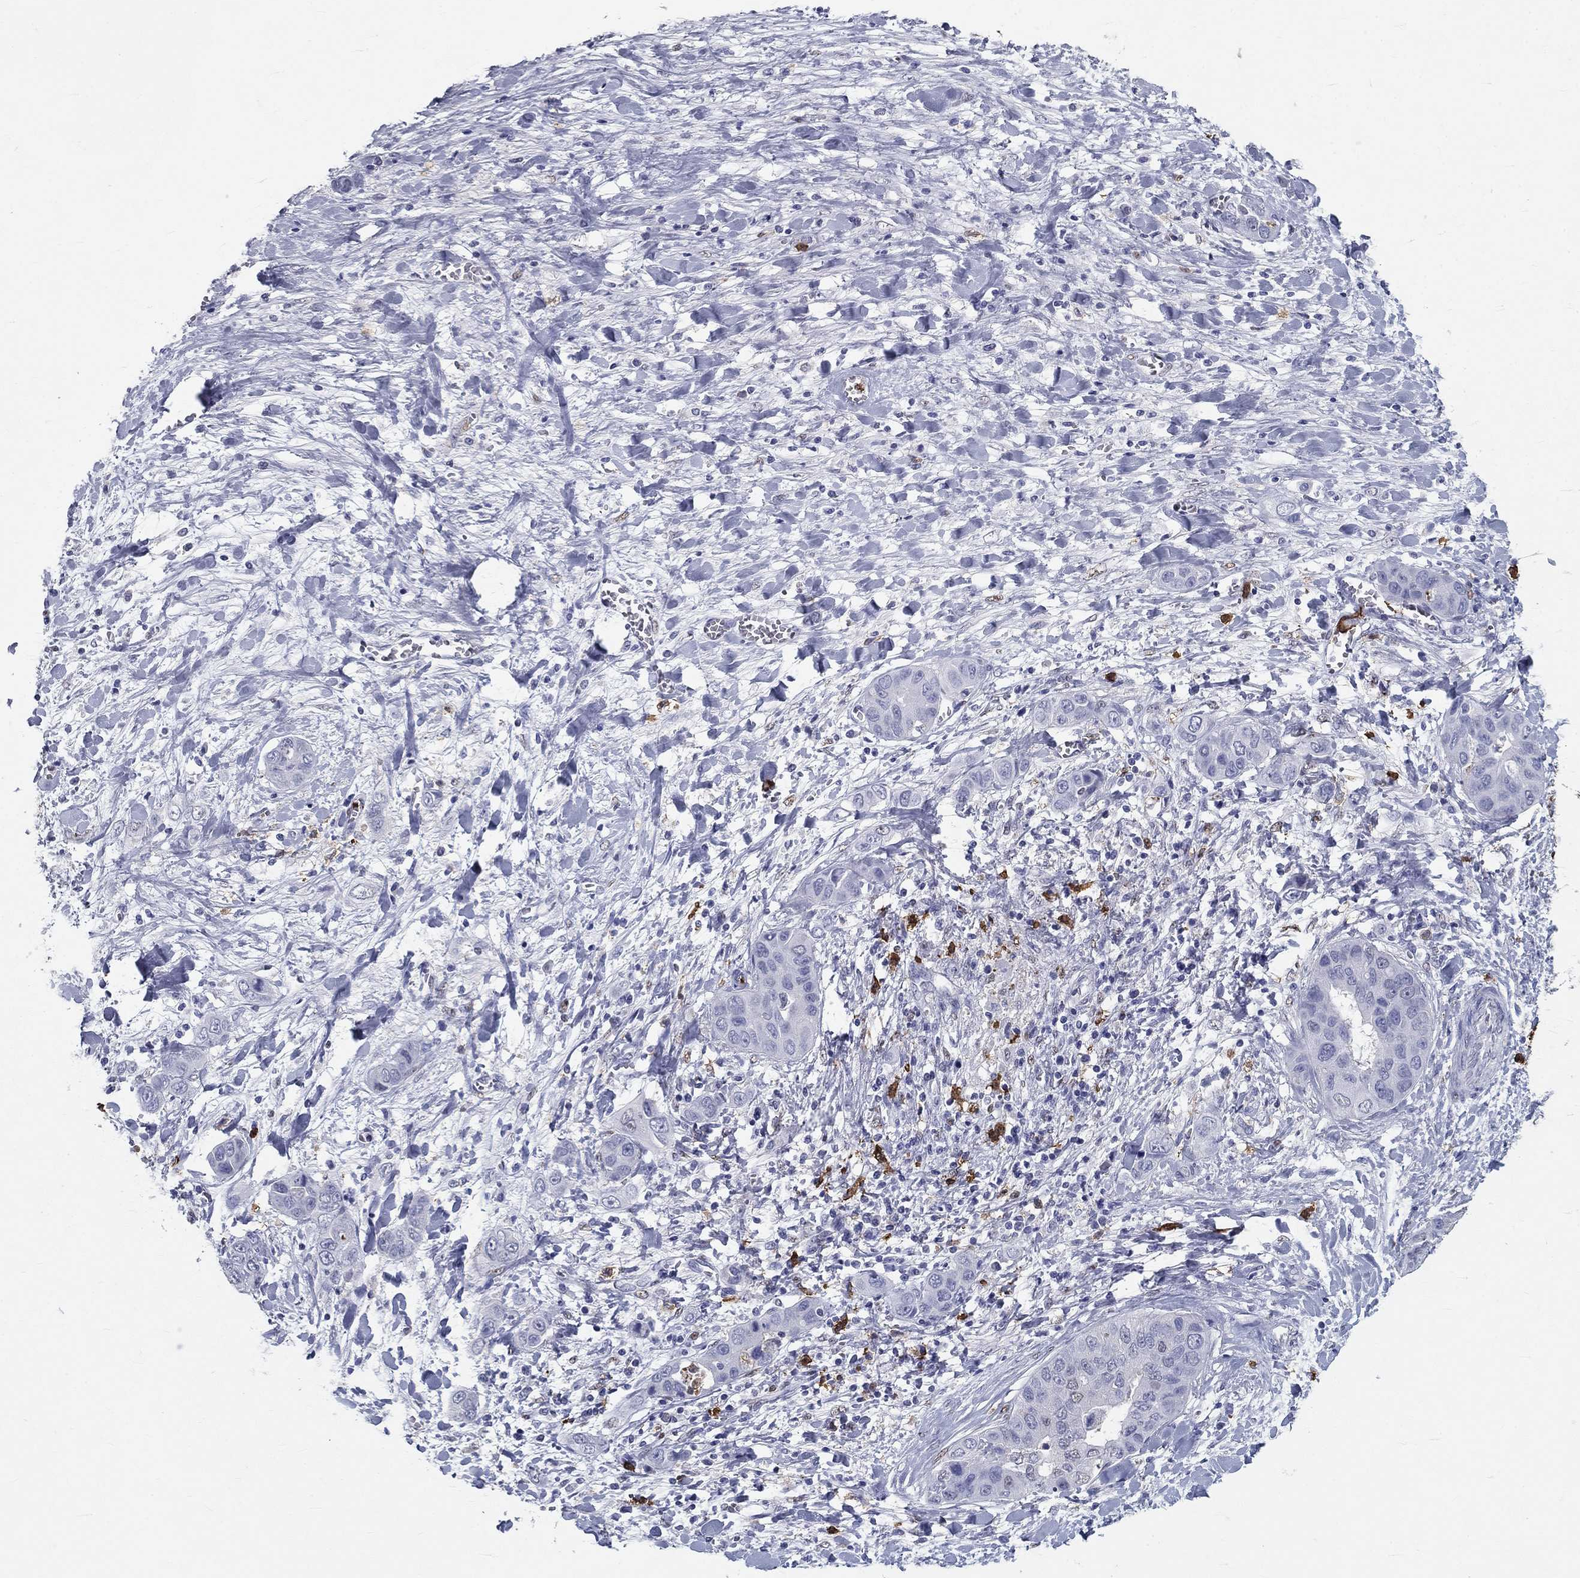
{"staining": {"intensity": "negative", "quantity": "none", "location": "none"}, "tissue": "liver cancer", "cell_type": "Tumor cells", "image_type": "cancer", "snomed": [{"axis": "morphology", "description": "Cholangiocarcinoma"}, {"axis": "topography", "description": "Liver"}], "caption": "High magnification brightfield microscopy of cholangiocarcinoma (liver) stained with DAB (3,3'-diaminobenzidine) (brown) and counterstained with hematoxylin (blue): tumor cells show no significant expression. The staining is performed using DAB (3,3'-diaminobenzidine) brown chromogen with nuclei counter-stained in using hematoxylin.", "gene": "IGSF8", "patient": {"sex": "female", "age": 52}}